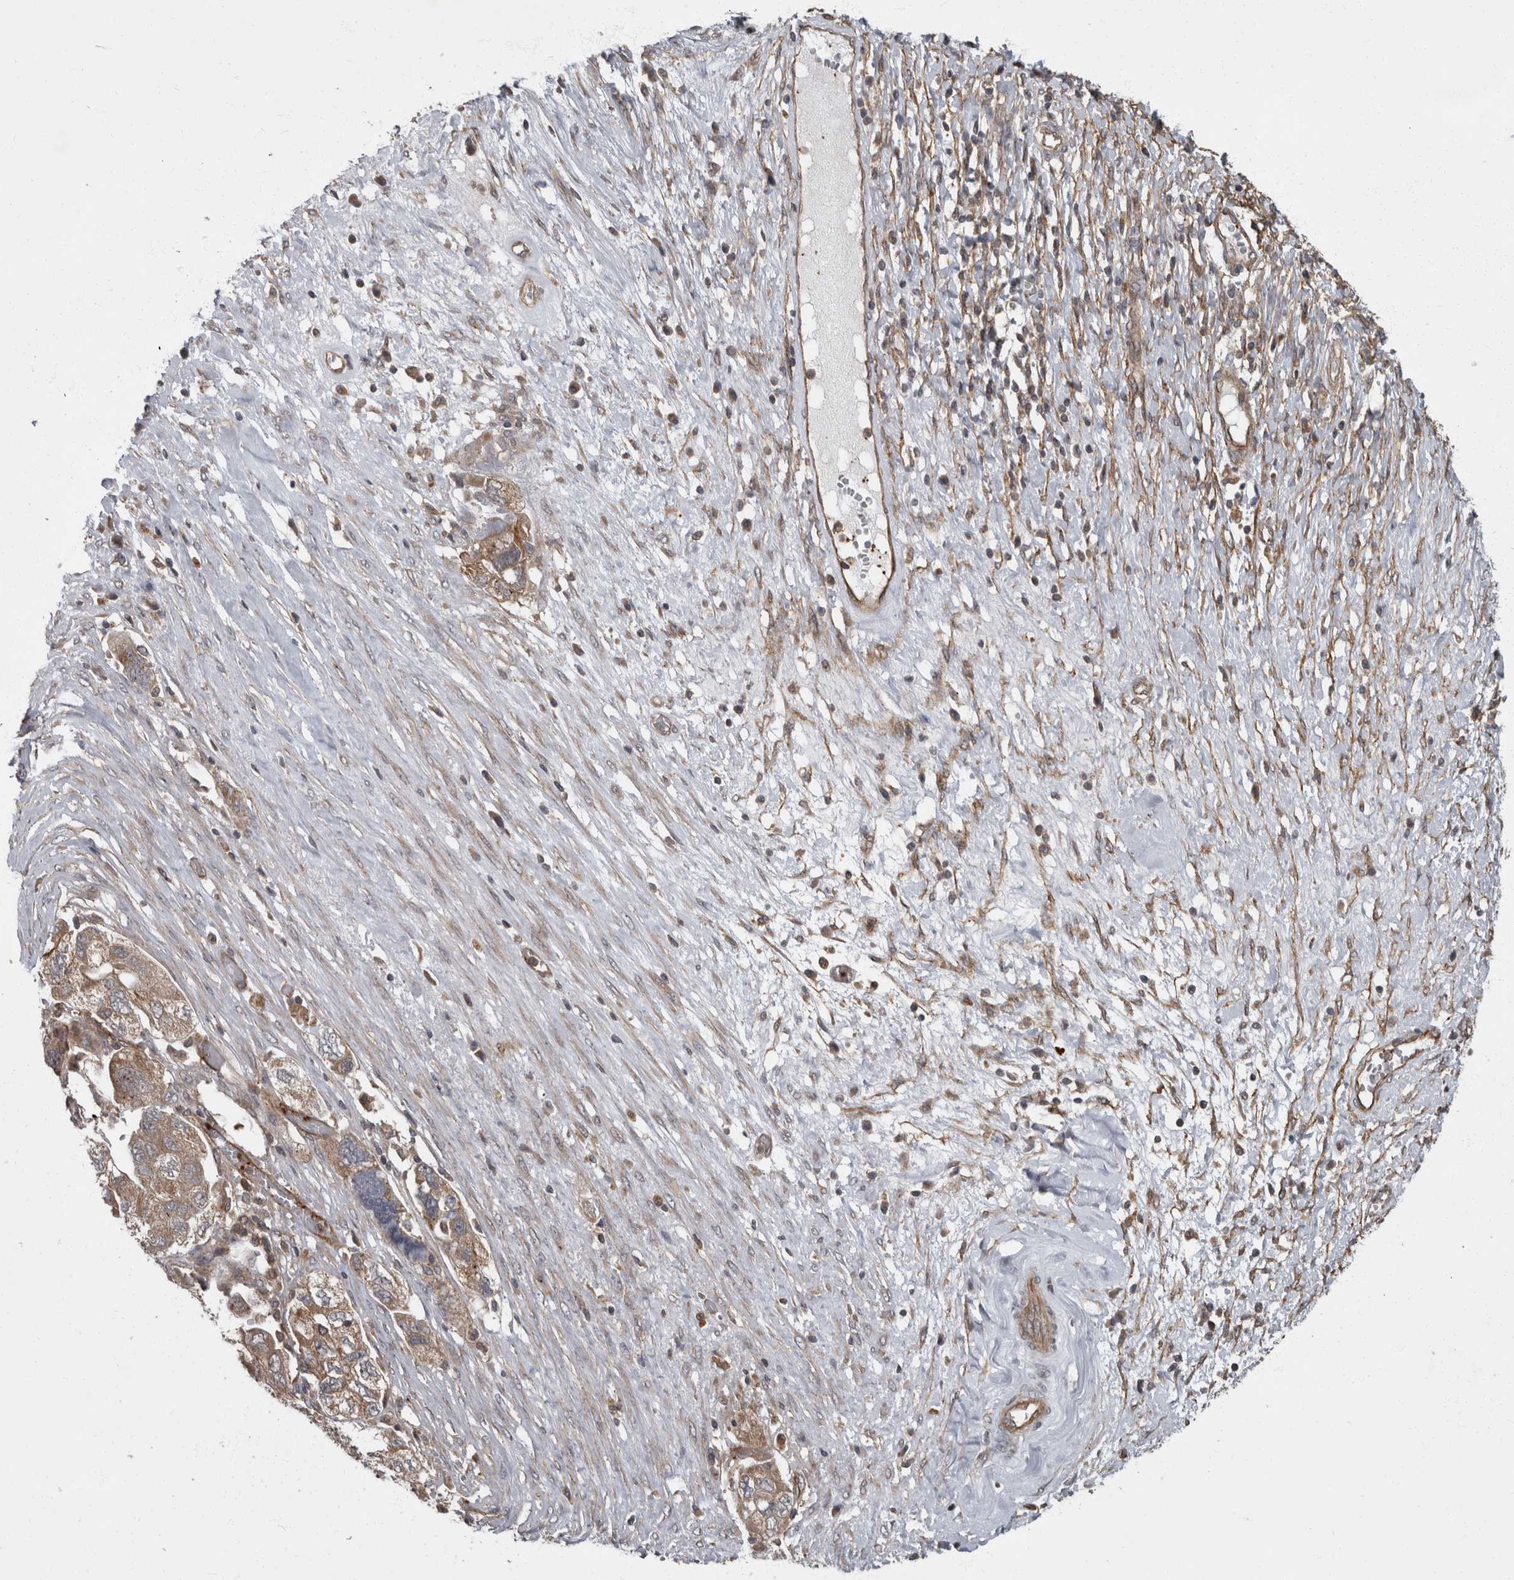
{"staining": {"intensity": "moderate", "quantity": ">75%", "location": "cytoplasmic/membranous"}, "tissue": "ovarian cancer", "cell_type": "Tumor cells", "image_type": "cancer", "snomed": [{"axis": "morphology", "description": "Carcinoma, NOS"}, {"axis": "morphology", "description": "Cystadenocarcinoma, serous, NOS"}, {"axis": "topography", "description": "Ovary"}], "caption": "The histopathology image demonstrates staining of ovarian cancer, revealing moderate cytoplasmic/membranous protein positivity (brown color) within tumor cells. (DAB (3,3'-diaminobenzidine) IHC, brown staining for protein, blue staining for nuclei).", "gene": "VEGFD", "patient": {"sex": "female", "age": 69}}